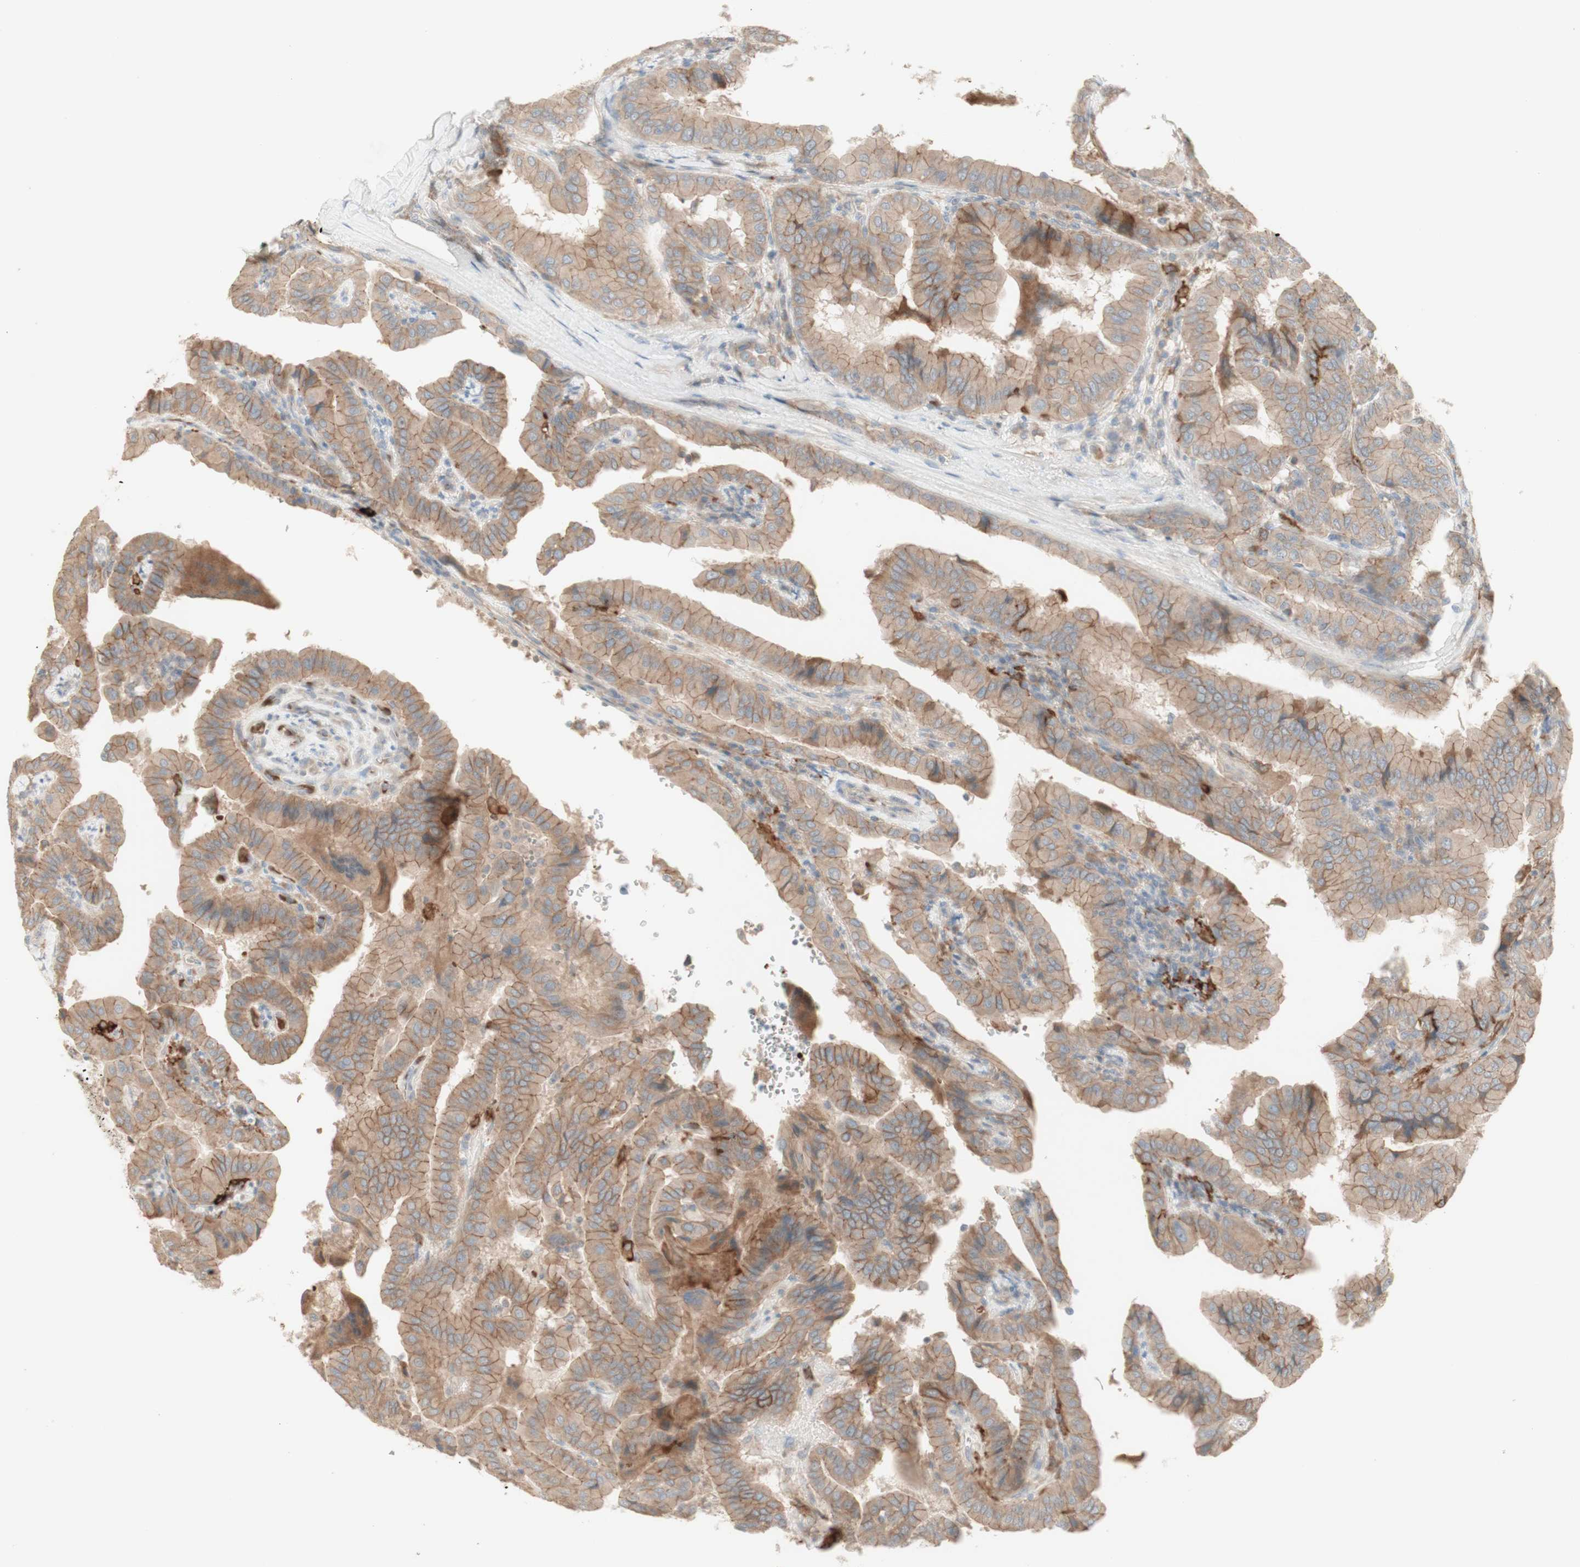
{"staining": {"intensity": "moderate", "quantity": ">75%", "location": "cytoplasmic/membranous"}, "tissue": "thyroid cancer", "cell_type": "Tumor cells", "image_type": "cancer", "snomed": [{"axis": "morphology", "description": "Papillary adenocarcinoma, NOS"}, {"axis": "topography", "description": "Thyroid gland"}], "caption": "Immunohistochemical staining of human papillary adenocarcinoma (thyroid) shows moderate cytoplasmic/membranous protein expression in about >75% of tumor cells.", "gene": "PTGER4", "patient": {"sex": "male", "age": 33}}